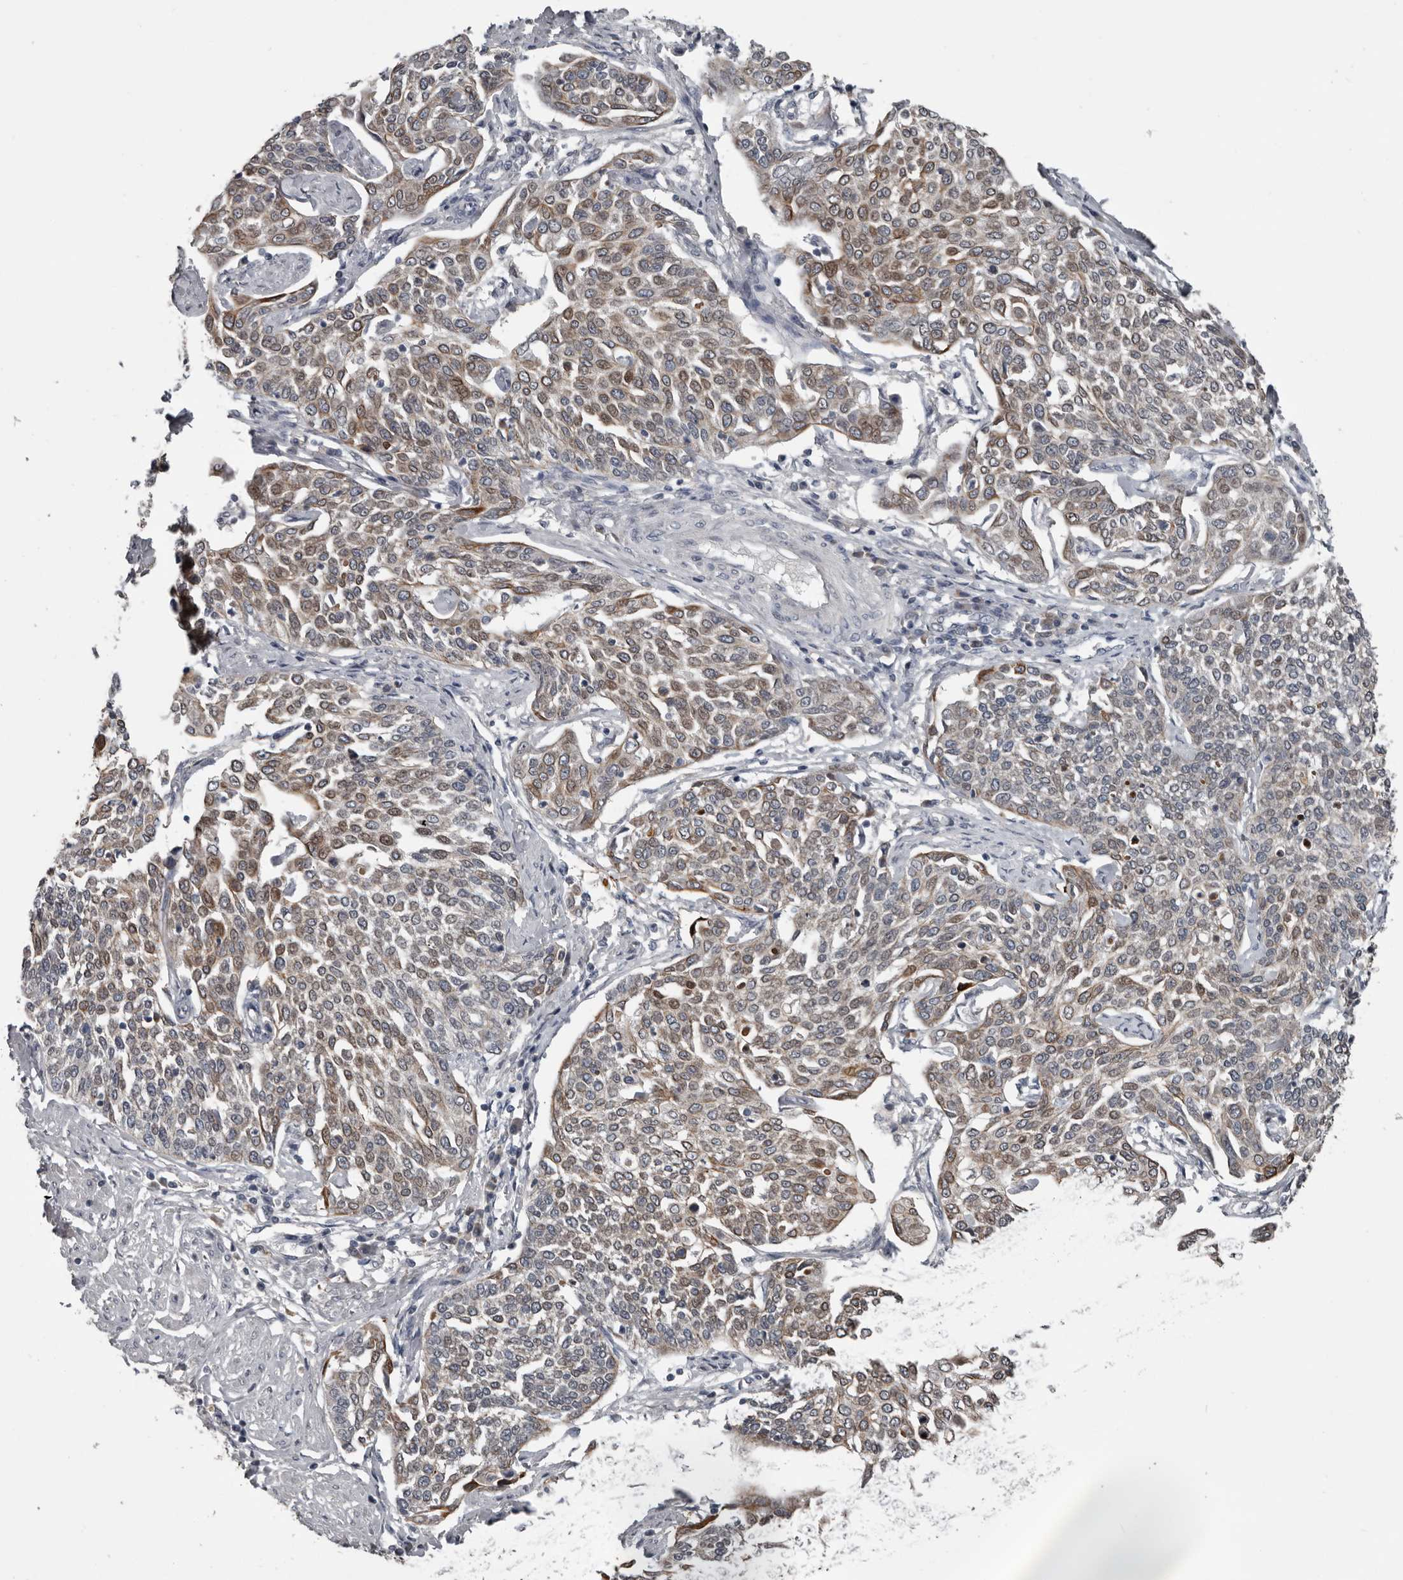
{"staining": {"intensity": "weak", "quantity": ">75%", "location": "cytoplasmic/membranous"}, "tissue": "cervical cancer", "cell_type": "Tumor cells", "image_type": "cancer", "snomed": [{"axis": "morphology", "description": "Squamous cell carcinoma, NOS"}, {"axis": "topography", "description": "Cervix"}], "caption": "Tumor cells exhibit low levels of weak cytoplasmic/membranous positivity in approximately >75% of cells in cervical cancer. The protein is shown in brown color, while the nuclei are stained blue.", "gene": "C1orf216", "patient": {"sex": "female", "age": 34}}